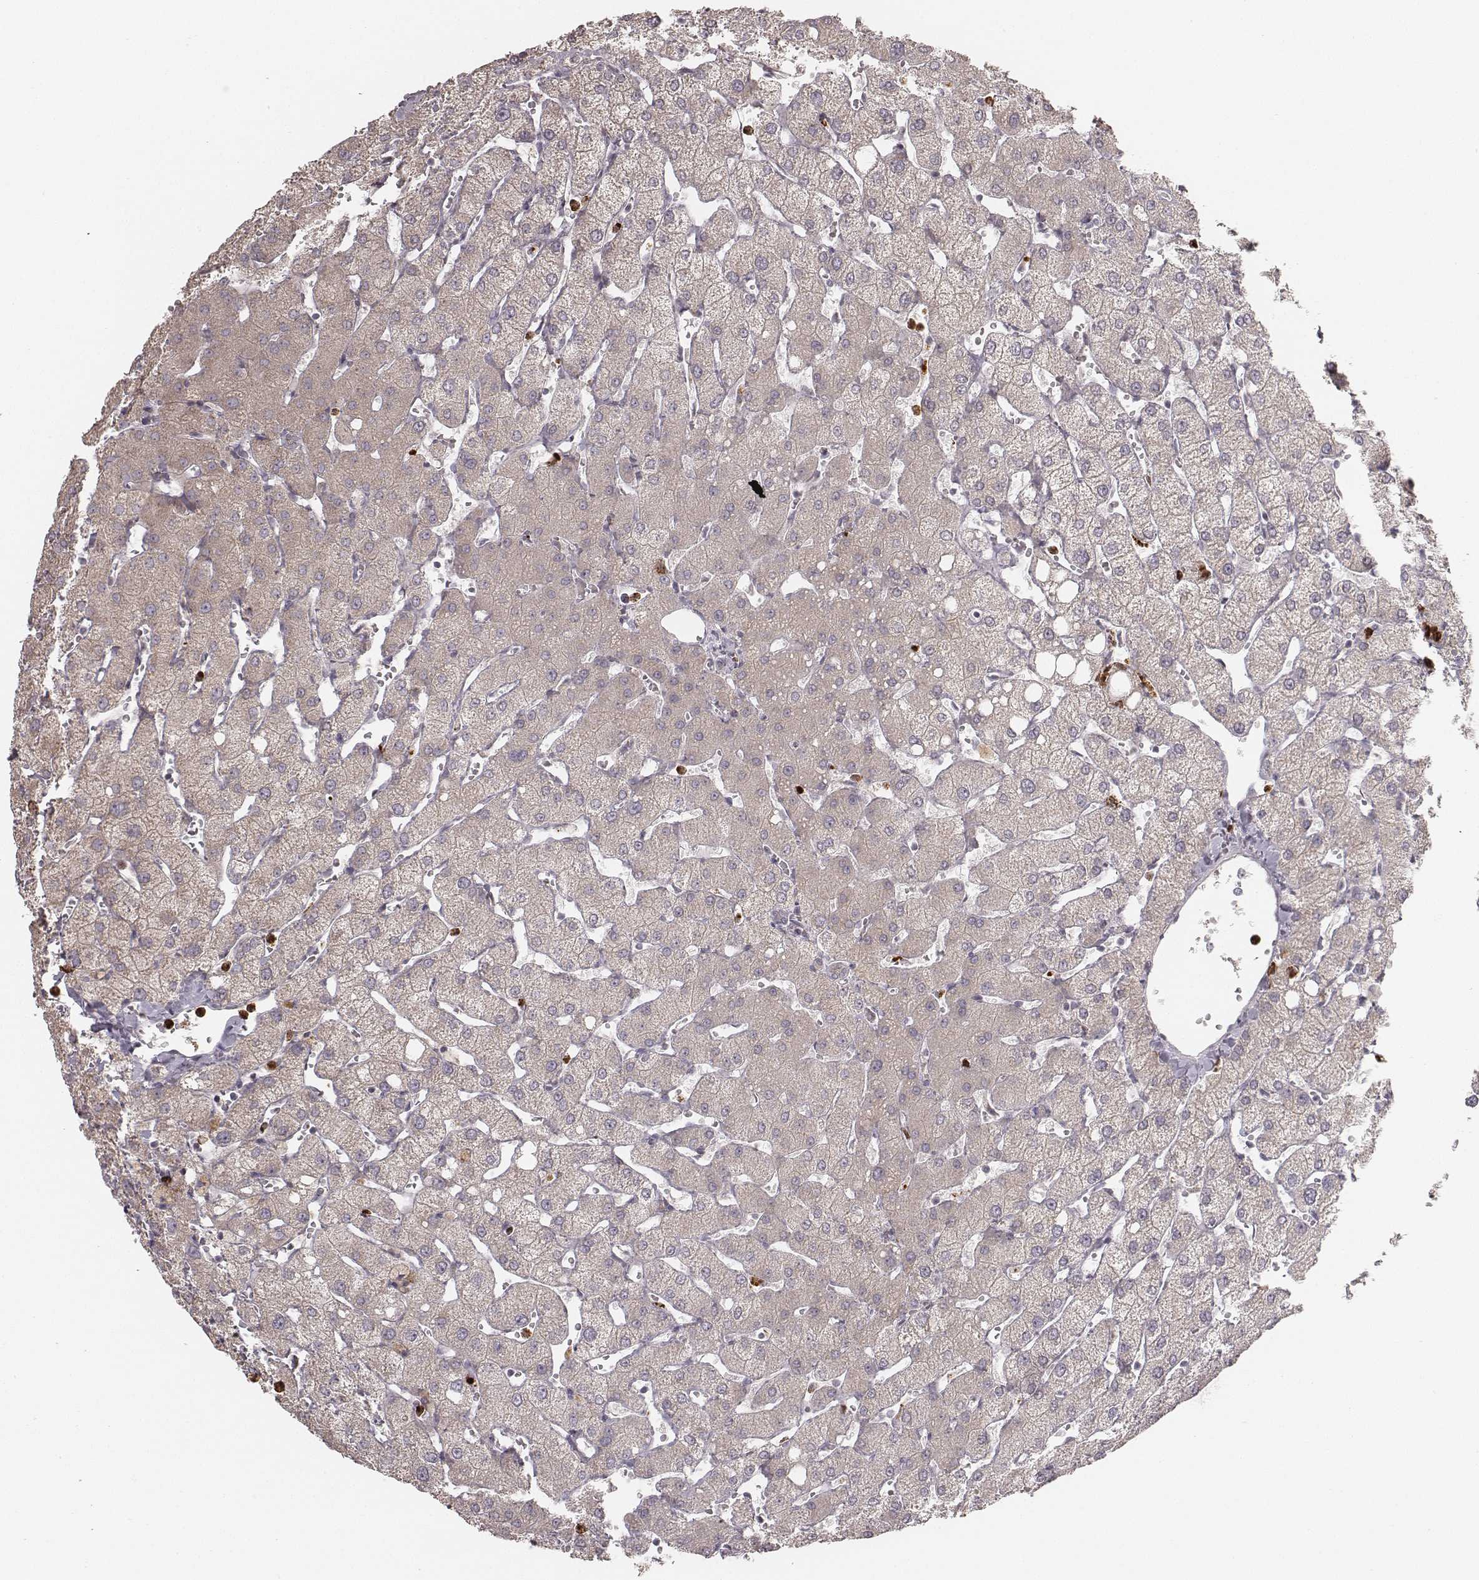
{"staining": {"intensity": "negative", "quantity": "none", "location": "none"}, "tissue": "liver", "cell_type": "Cholangiocytes", "image_type": "normal", "snomed": [{"axis": "morphology", "description": "Normal tissue, NOS"}, {"axis": "topography", "description": "Liver"}], "caption": "IHC histopathology image of benign liver: liver stained with DAB displays no significant protein positivity in cholangiocytes.", "gene": "ABCA7", "patient": {"sex": "female", "age": 54}}